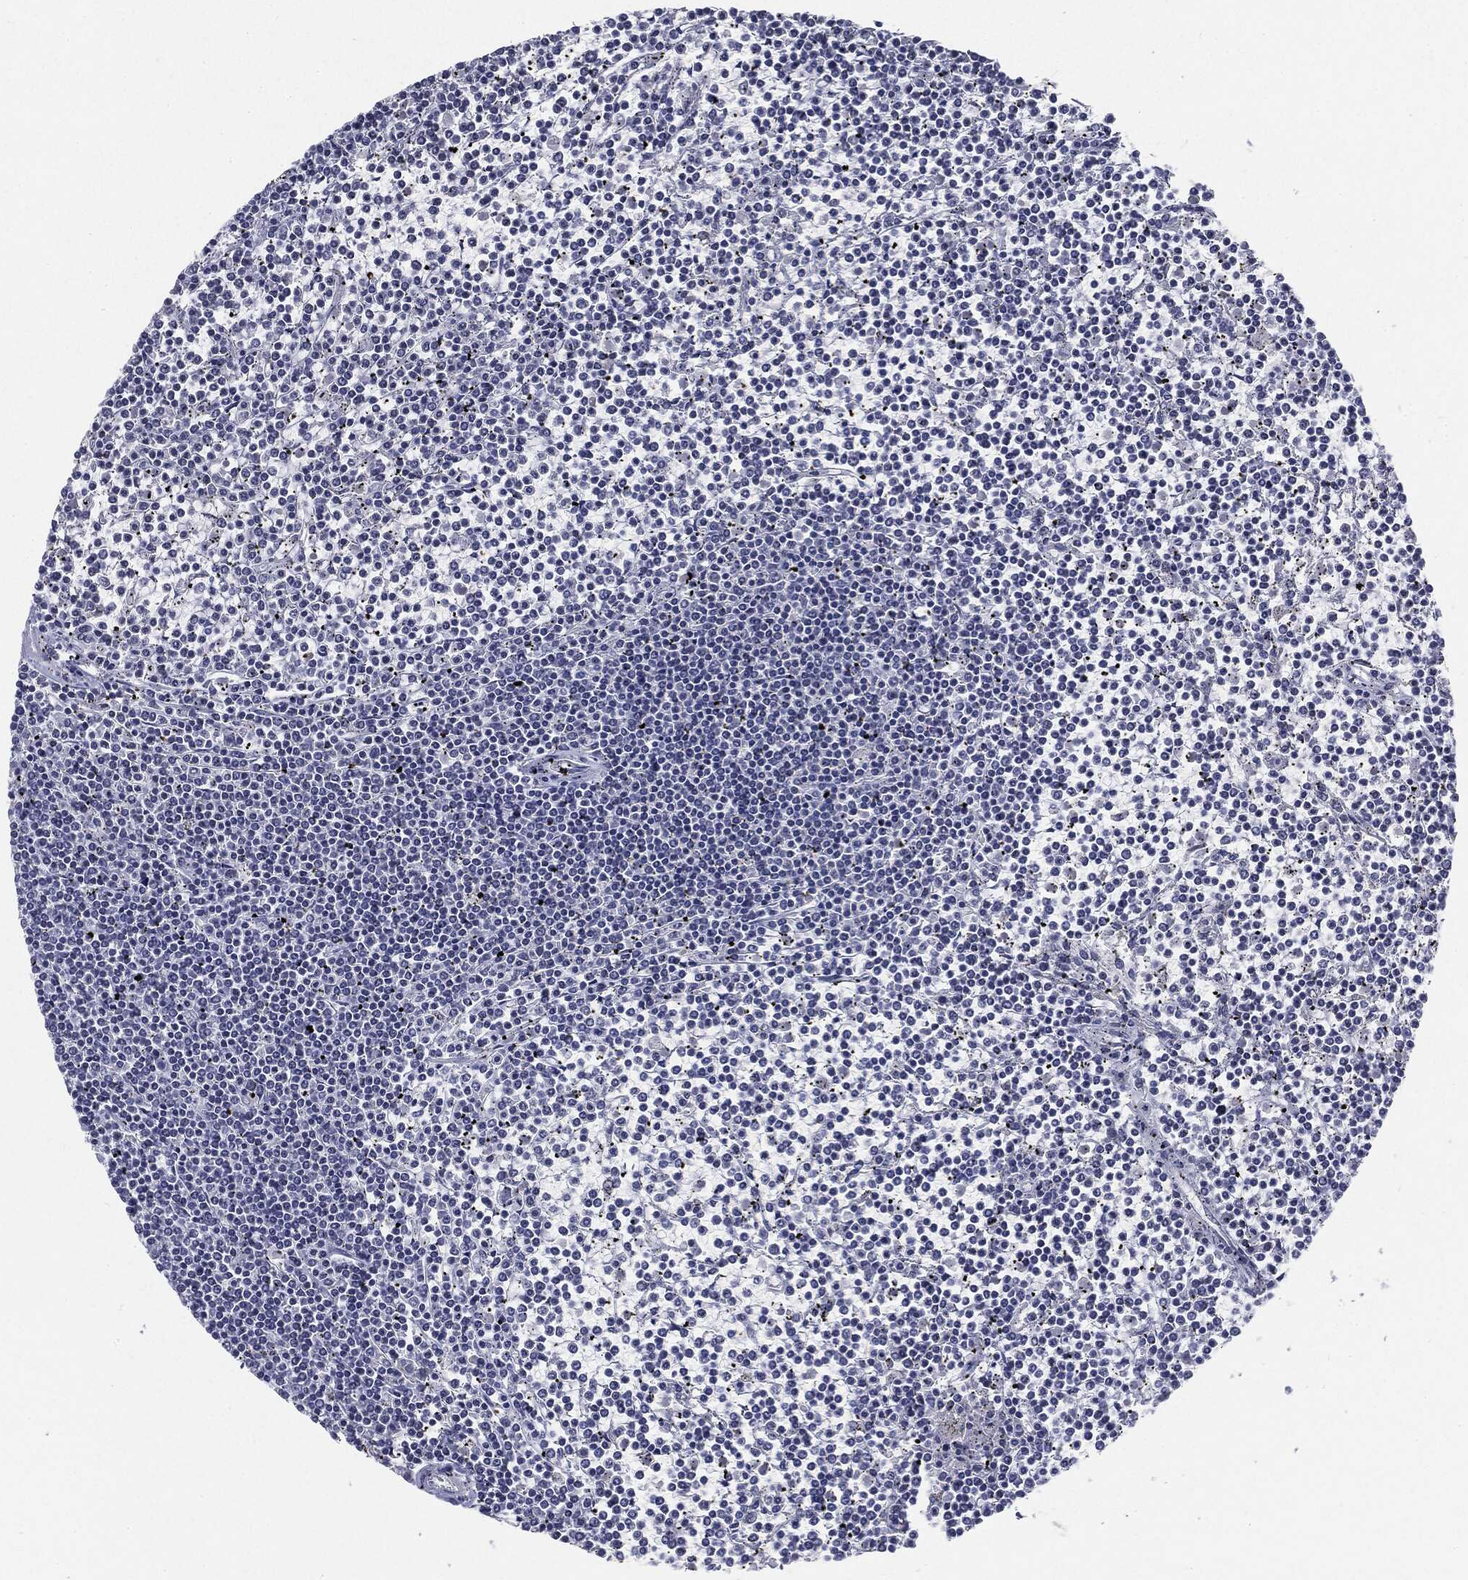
{"staining": {"intensity": "negative", "quantity": "none", "location": "none"}, "tissue": "lymphoma", "cell_type": "Tumor cells", "image_type": "cancer", "snomed": [{"axis": "morphology", "description": "Malignant lymphoma, non-Hodgkin's type, Low grade"}, {"axis": "topography", "description": "Spleen"}], "caption": "DAB (3,3'-diaminobenzidine) immunohistochemical staining of low-grade malignant lymphoma, non-Hodgkin's type shows no significant expression in tumor cells.", "gene": "CGB1", "patient": {"sex": "female", "age": 19}}